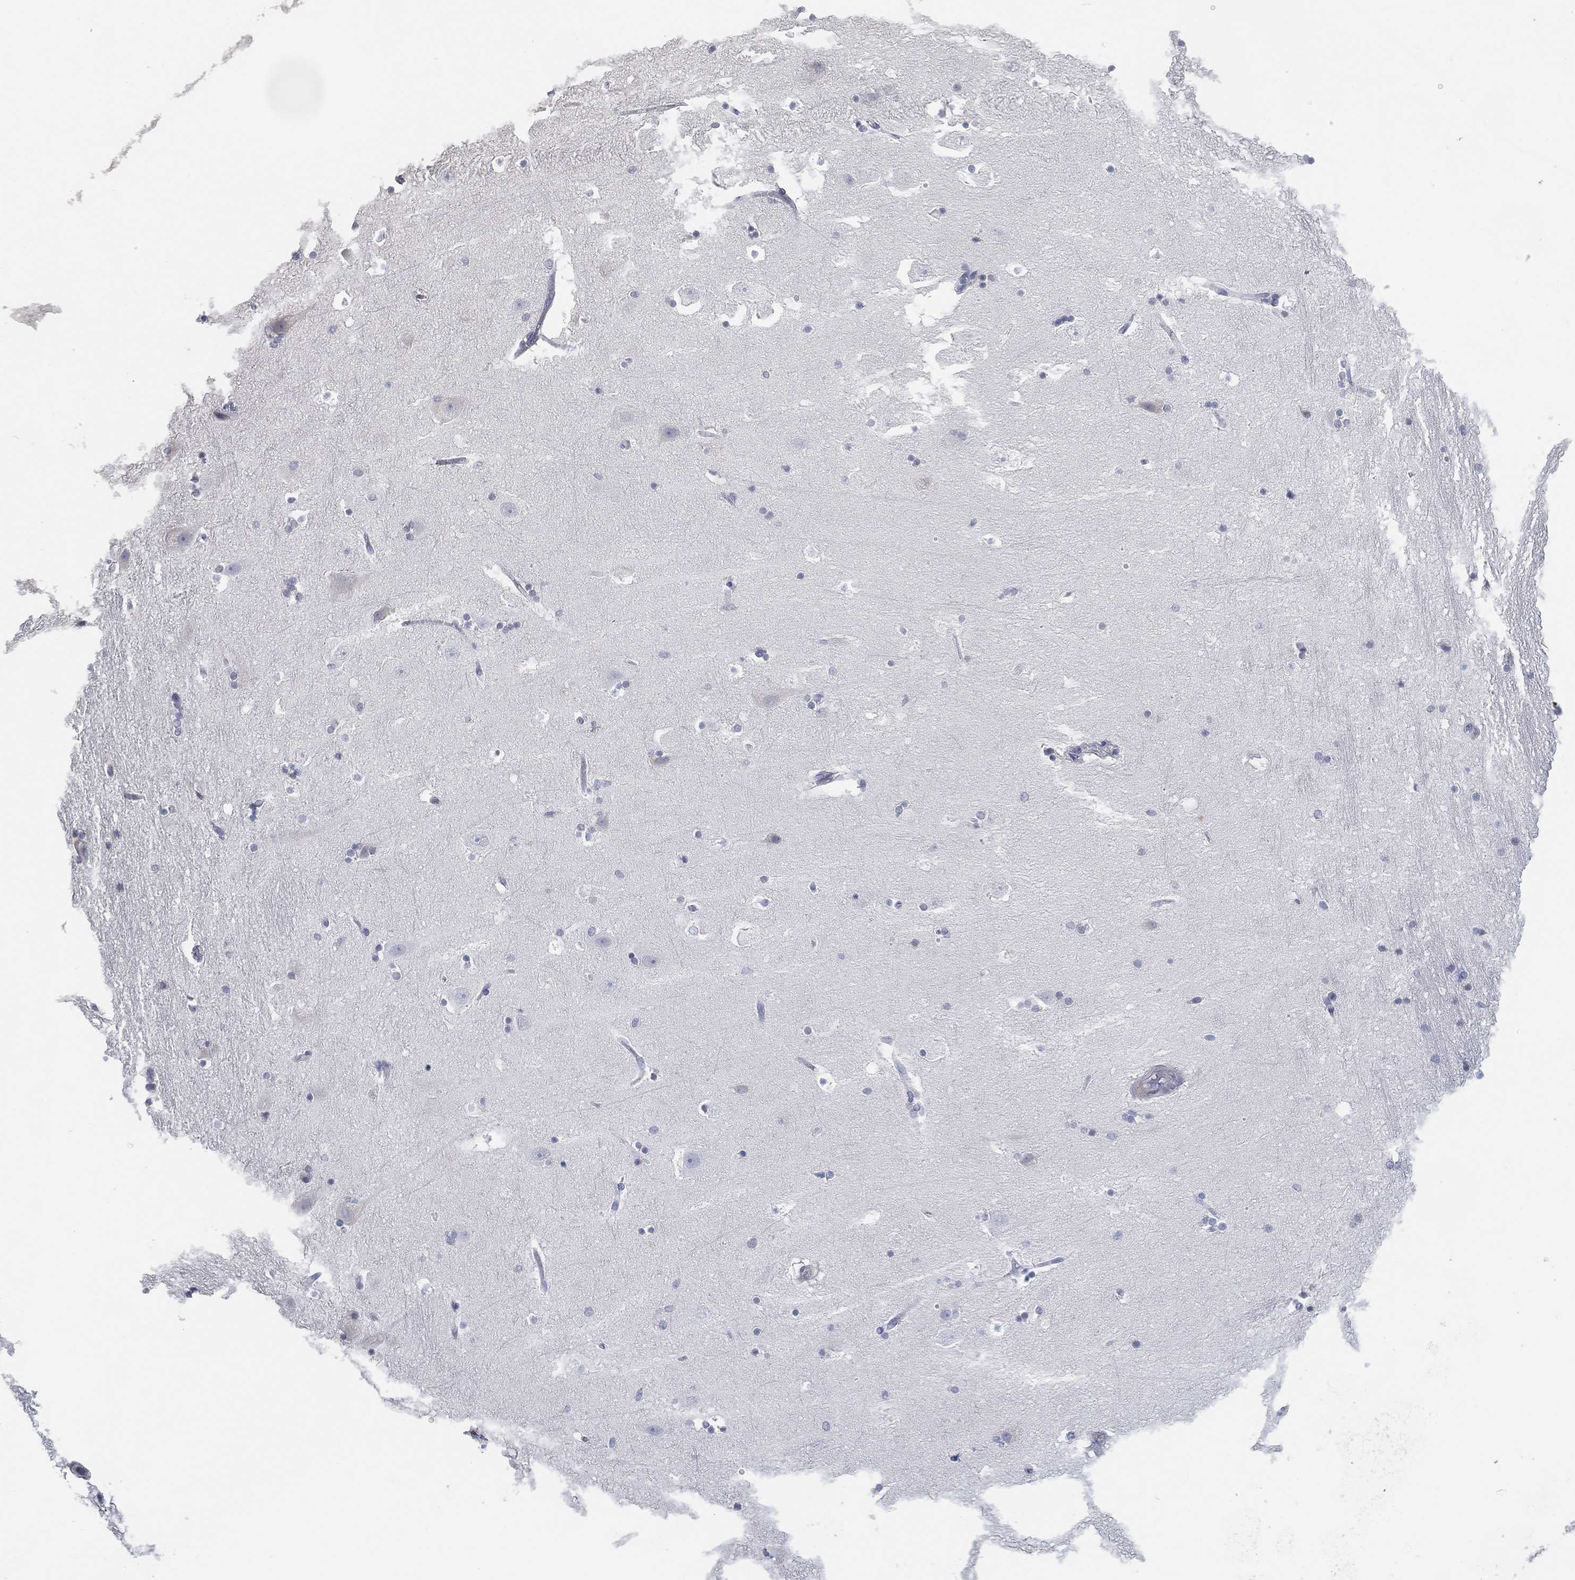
{"staining": {"intensity": "negative", "quantity": "none", "location": "none"}, "tissue": "hippocampus", "cell_type": "Glial cells", "image_type": "normal", "snomed": [{"axis": "morphology", "description": "Normal tissue, NOS"}, {"axis": "topography", "description": "Hippocampus"}], "caption": "Glial cells show no significant positivity in benign hippocampus.", "gene": "FAM187B", "patient": {"sex": "male", "age": 51}}